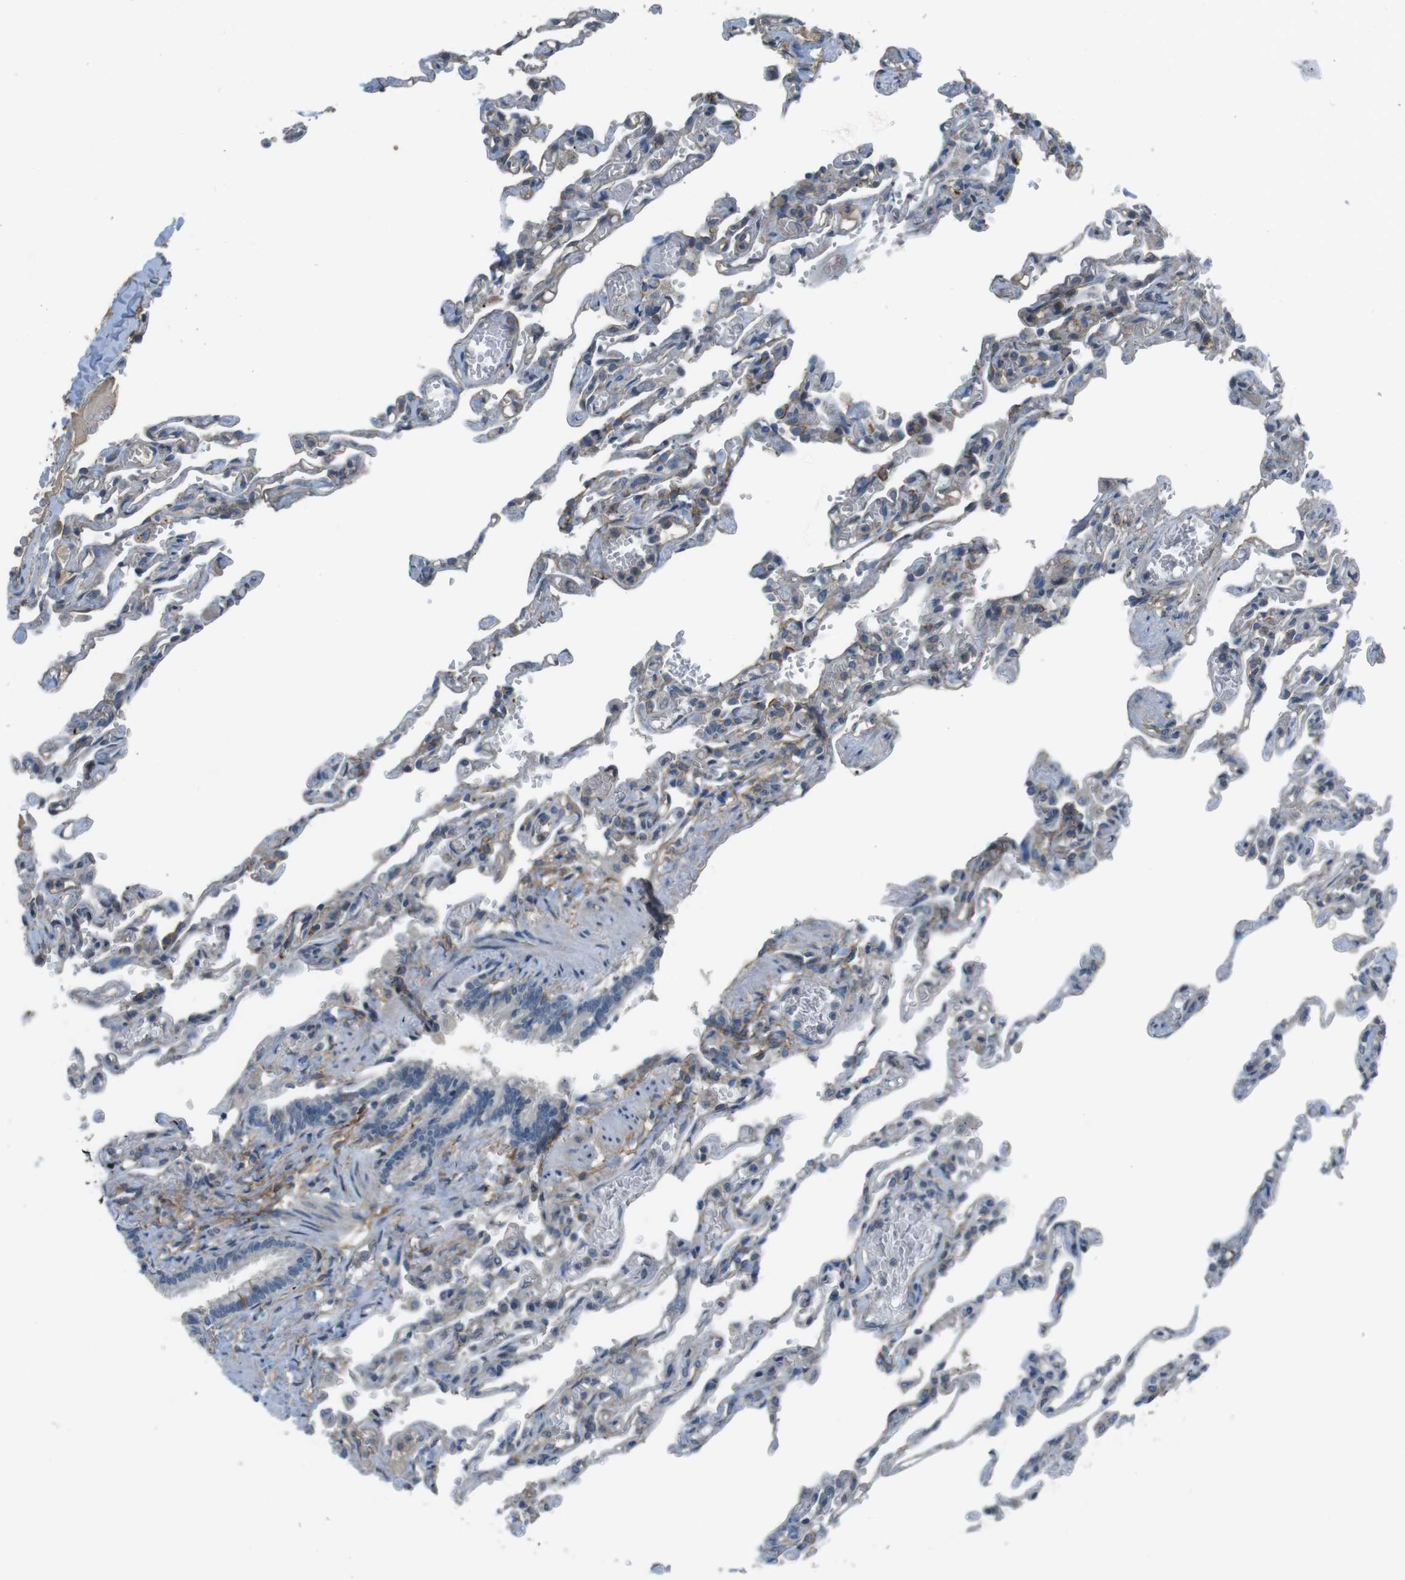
{"staining": {"intensity": "moderate", "quantity": "<25%", "location": "cytoplasmic/membranous"}, "tissue": "lung", "cell_type": "Alveolar cells", "image_type": "normal", "snomed": [{"axis": "morphology", "description": "Normal tissue, NOS"}, {"axis": "topography", "description": "Lung"}], "caption": "There is low levels of moderate cytoplasmic/membranous expression in alveolar cells of benign lung, as demonstrated by immunohistochemical staining (brown color).", "gene": "ANK2", "patient": {"sex": "male", "age": 21}}